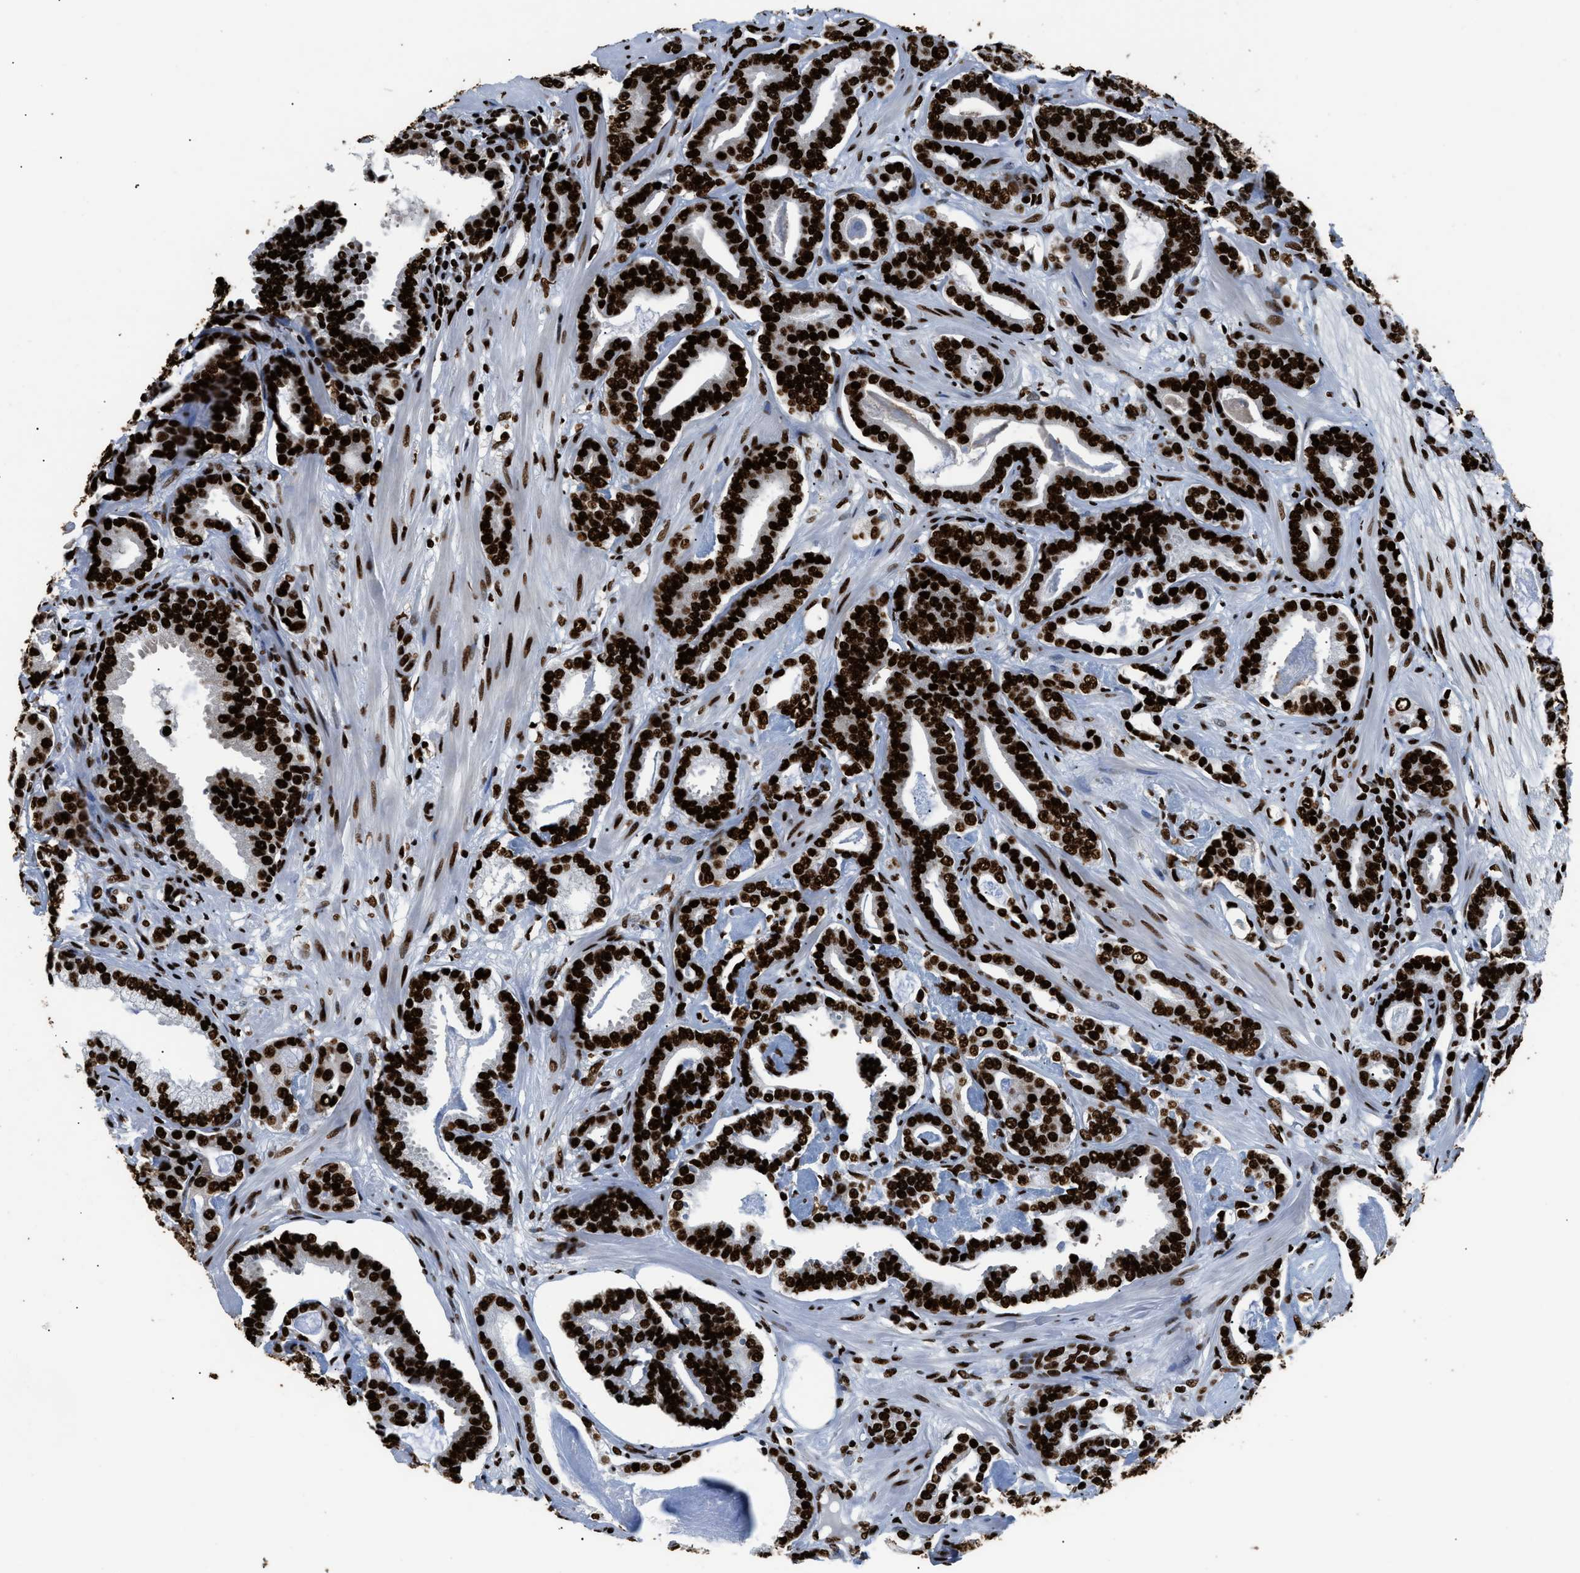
{"staining": {"intensity": "strong", "quantity": ">75%", "location": "nuclear"}, "tissue": "prostate cancer", "cell_type": "Tumor cells", "image_type": "cancer", "snomed": [{"axis": "morphology", "description": "Adenocarcinoma, Low grade"}, {"axis": "topography", "description": "Prostate"}], "caption": "High-power microscopy captured an immunohistochemistry histopathology image of prostate cancer, revealing strong nuclear positivity in approximately >75% of tumor cells. (Brightfield microscopy of DAB IHC at high magnification).", "gene": "HNRNPM", "patient": {"sex": "male", "age": 53}}